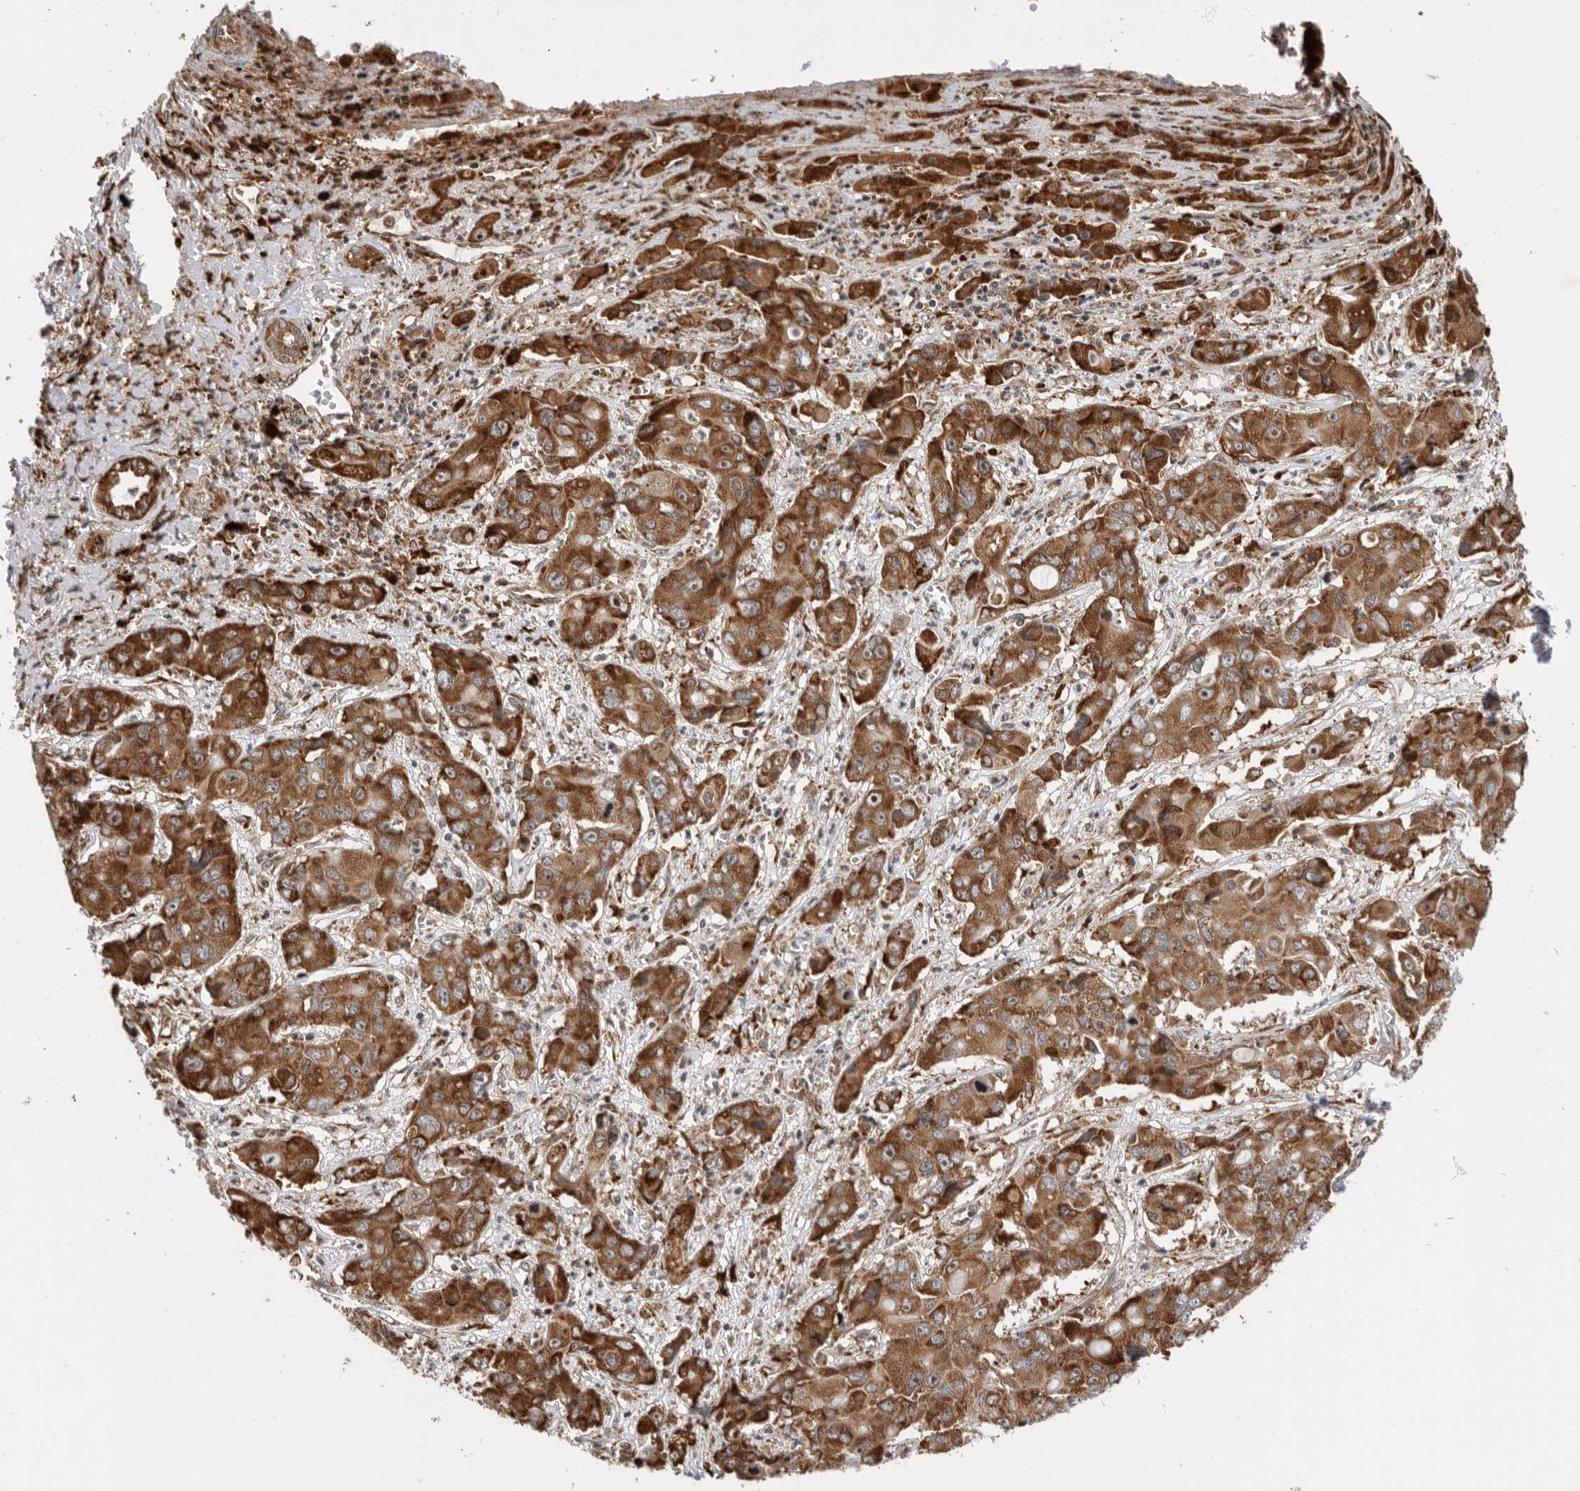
{"staining": {"intensity": "moderate", "quantity": ">75%", "location": "cytoplasmic/membranous"}, "tissue": "liver cancer", "cell_type": "Tumor cells", "image_type": "cancer", "snomed": [{"axis": "morphology", "description": "Cholangiocarcinoma"}, {"axis": "topography", "description": "Liver"}], "caption": "Immunohistochemical staining of human liver cancer (cholangiocarcinoma) reveals moderate cytoplasmic/membranous protein positivity in approximately >75% of tumor cells. Using DAB (brown) and hematoxylin (blue) stains, captured at high magnification using brightfield microscopy.", "gene": "FZD3", "patient": {"sex": "male", "age": 67}}